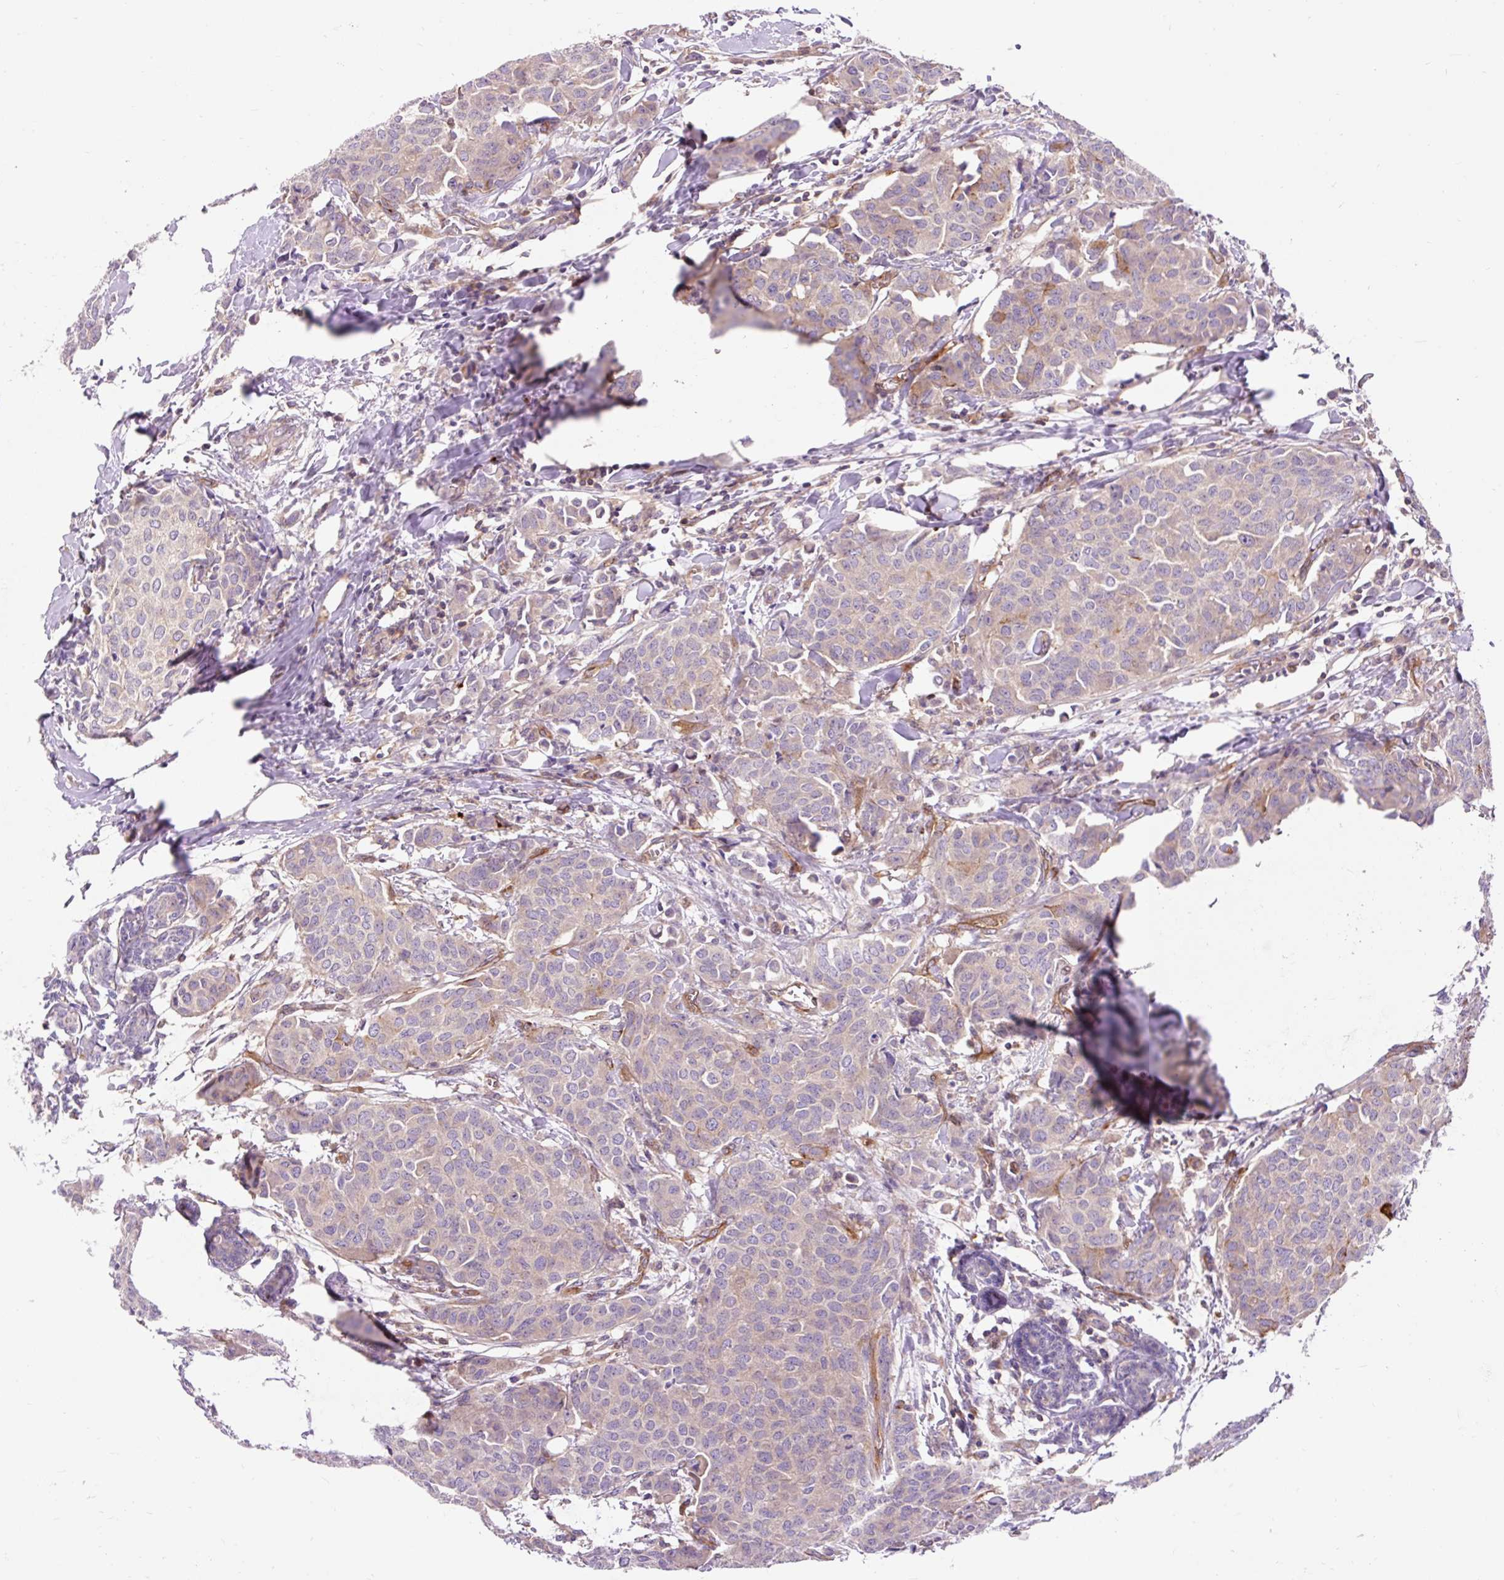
{"staining": {"intensity": "moderate", "quantity": "<25%", "location": "cytoplasmic/membranous"}, "tissue": "breast cancer", "cell_type": "Tumor cells", "image_type": "cancer", "snomed": [{"axis": "morphology", "description": "Duct carcinoma"}, {"axis": "topography", "description": "Breast"}], "caption": "Protein expression analysis of breast cancer shows moderate cytoplasmic/membranous staining in about <25% of tumor cells. (Brightfield microscopy of DAB IHC at high magnification).", "gene": "PCDHGB3", "patient": {"sex": "female", "age": 47}}